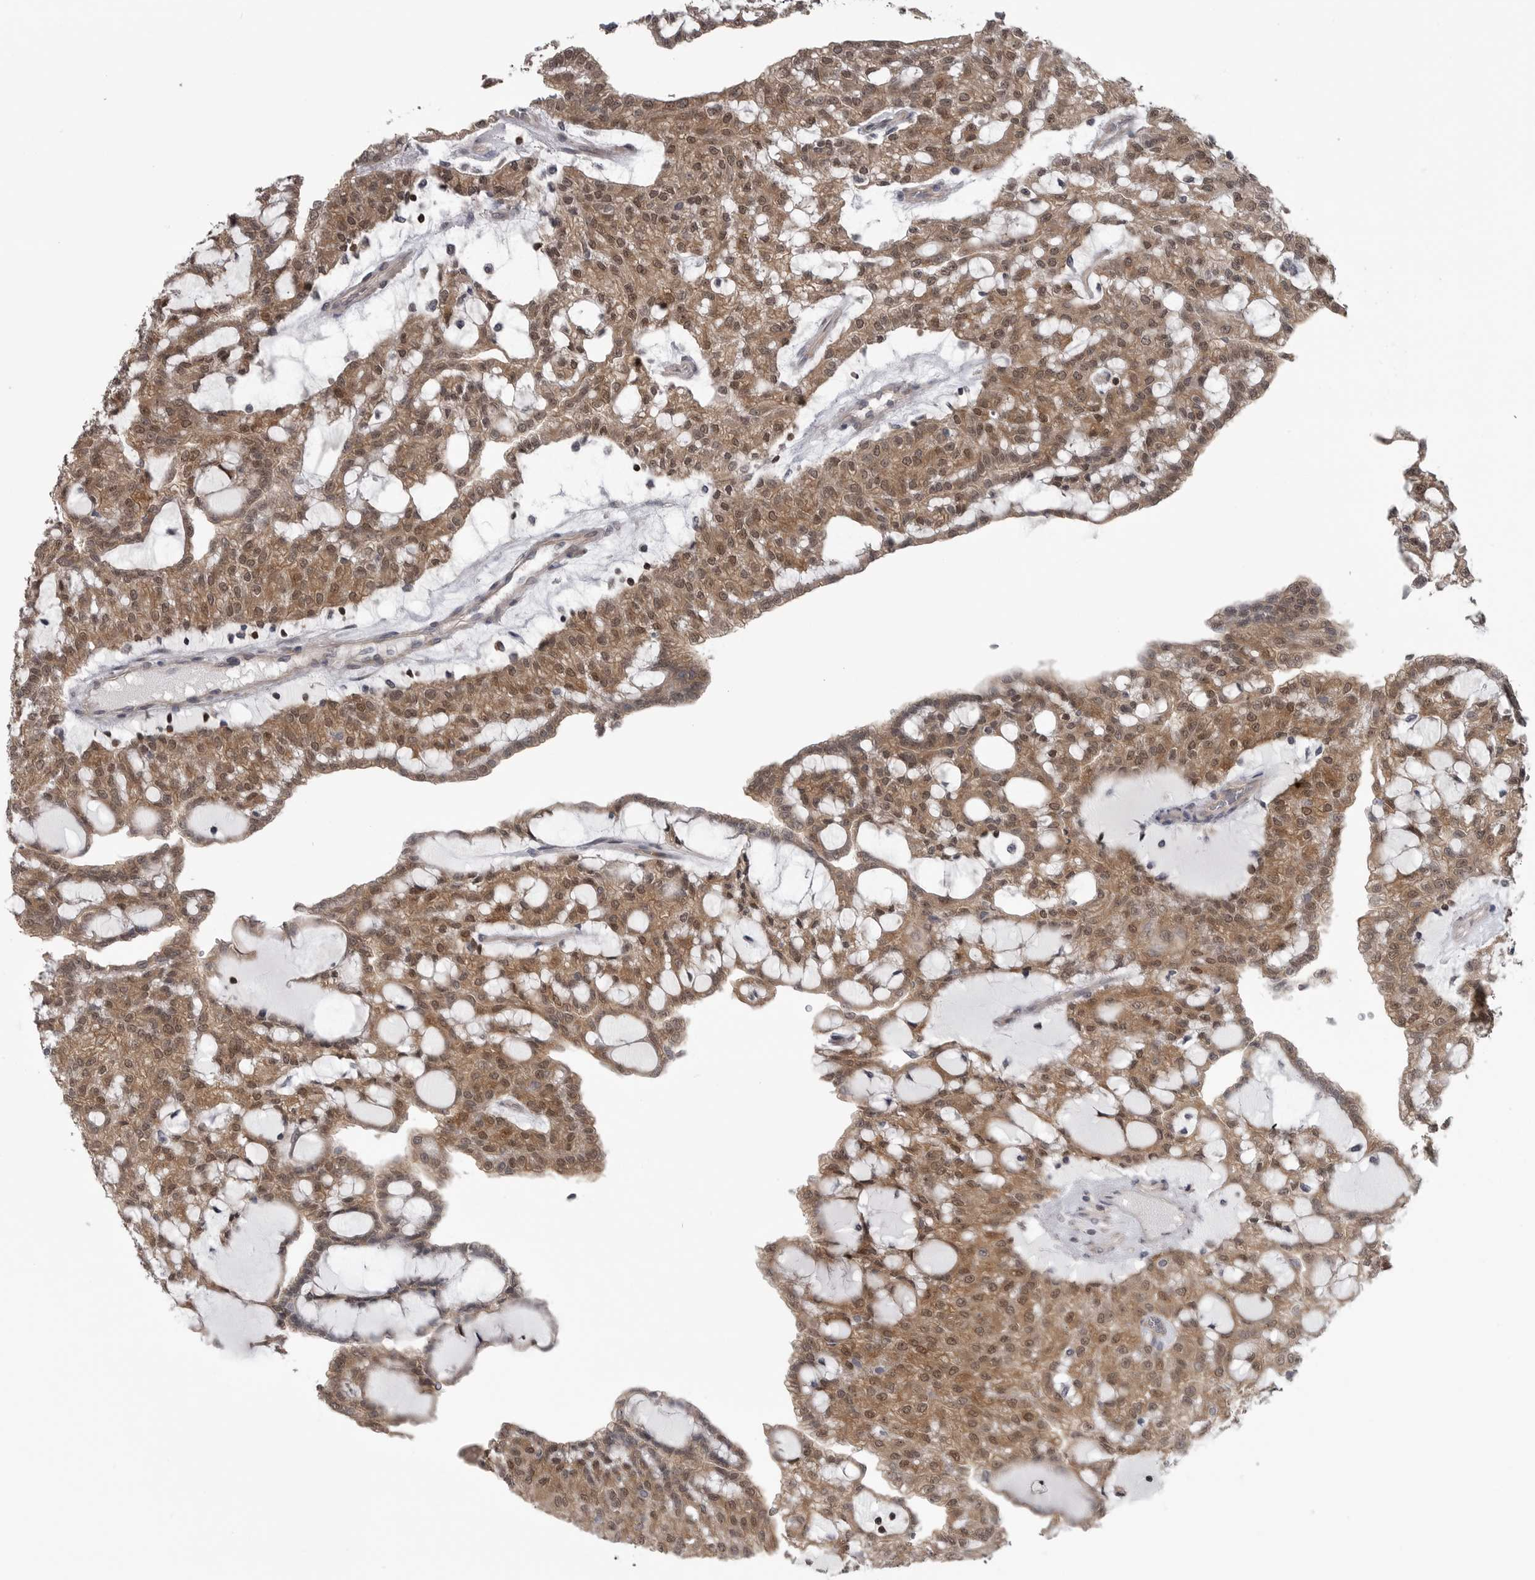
{"staining": {"intensity": "moderate", "quantity": ">75%", "location": "cytoplasmic/membranous,nuclear"}, "tissue": "renal cancer", "cell_type": "Tumor cells", "image_type": "cancer", "snomed": [{"axis": "morphology", "description": "Adenocarcinoma, NOS"}, {"axis": "topography", "description": "Kidney"}], "caption": "Immunohistochemical staining of human renal cancer (adenocarcinoma) reveals medium levels of moderate cytoplasmic/membranous and nuclear protein positivity in approximately >75% of tumor cells. The staining is performed using DAB brown chromogen to label protein expression. The nuclei are counter-stained blue using hematoxylin.", "gene": "MAPK13", "patient": {"sex": "male", "age": 63}}